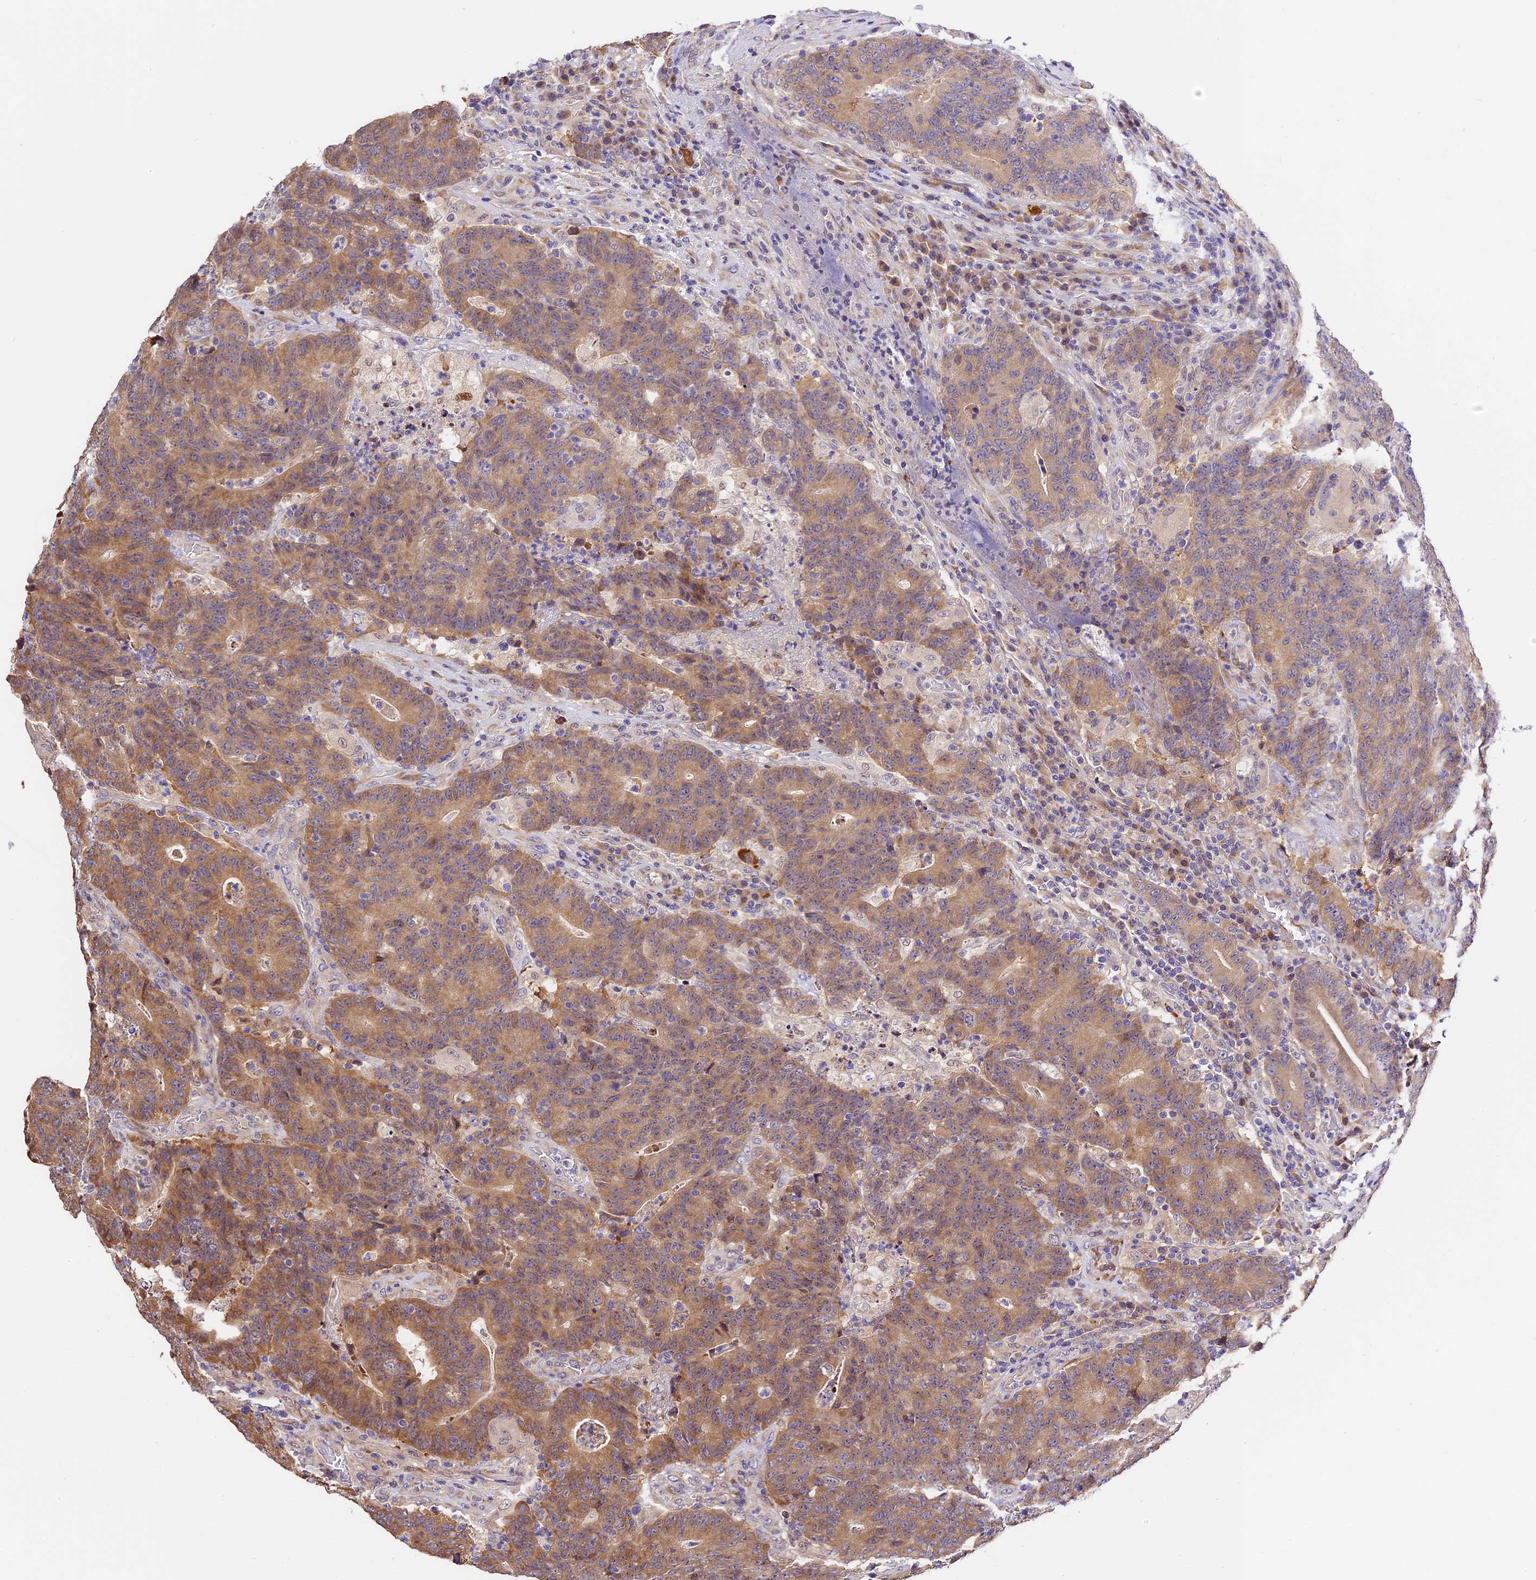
{"staining": {"intensity": "moderate", "quantity": ">75%", "location": "cytoplasmic/membranous"}, "tissue": "colorectal cancer", "cell_type": "Tumor cells", "image_type": "cancer", "snomed": [{"axis": "morphology", "description": "Normal tissue, NOS"}, {"axis": "morphology", "description": "Adenocarcinoma, NOS"}, {"axis": "topography", "description": "Colon"}], "caption": "This image demonstrates IHC staining of colorectal cancer (adenocarcinoma), with medium moderate cytoplasmic/membranous positivity in about >75% of tumor cells.", "gene": "BSCL2", "patient": {"sex": "female", "age": 75}}